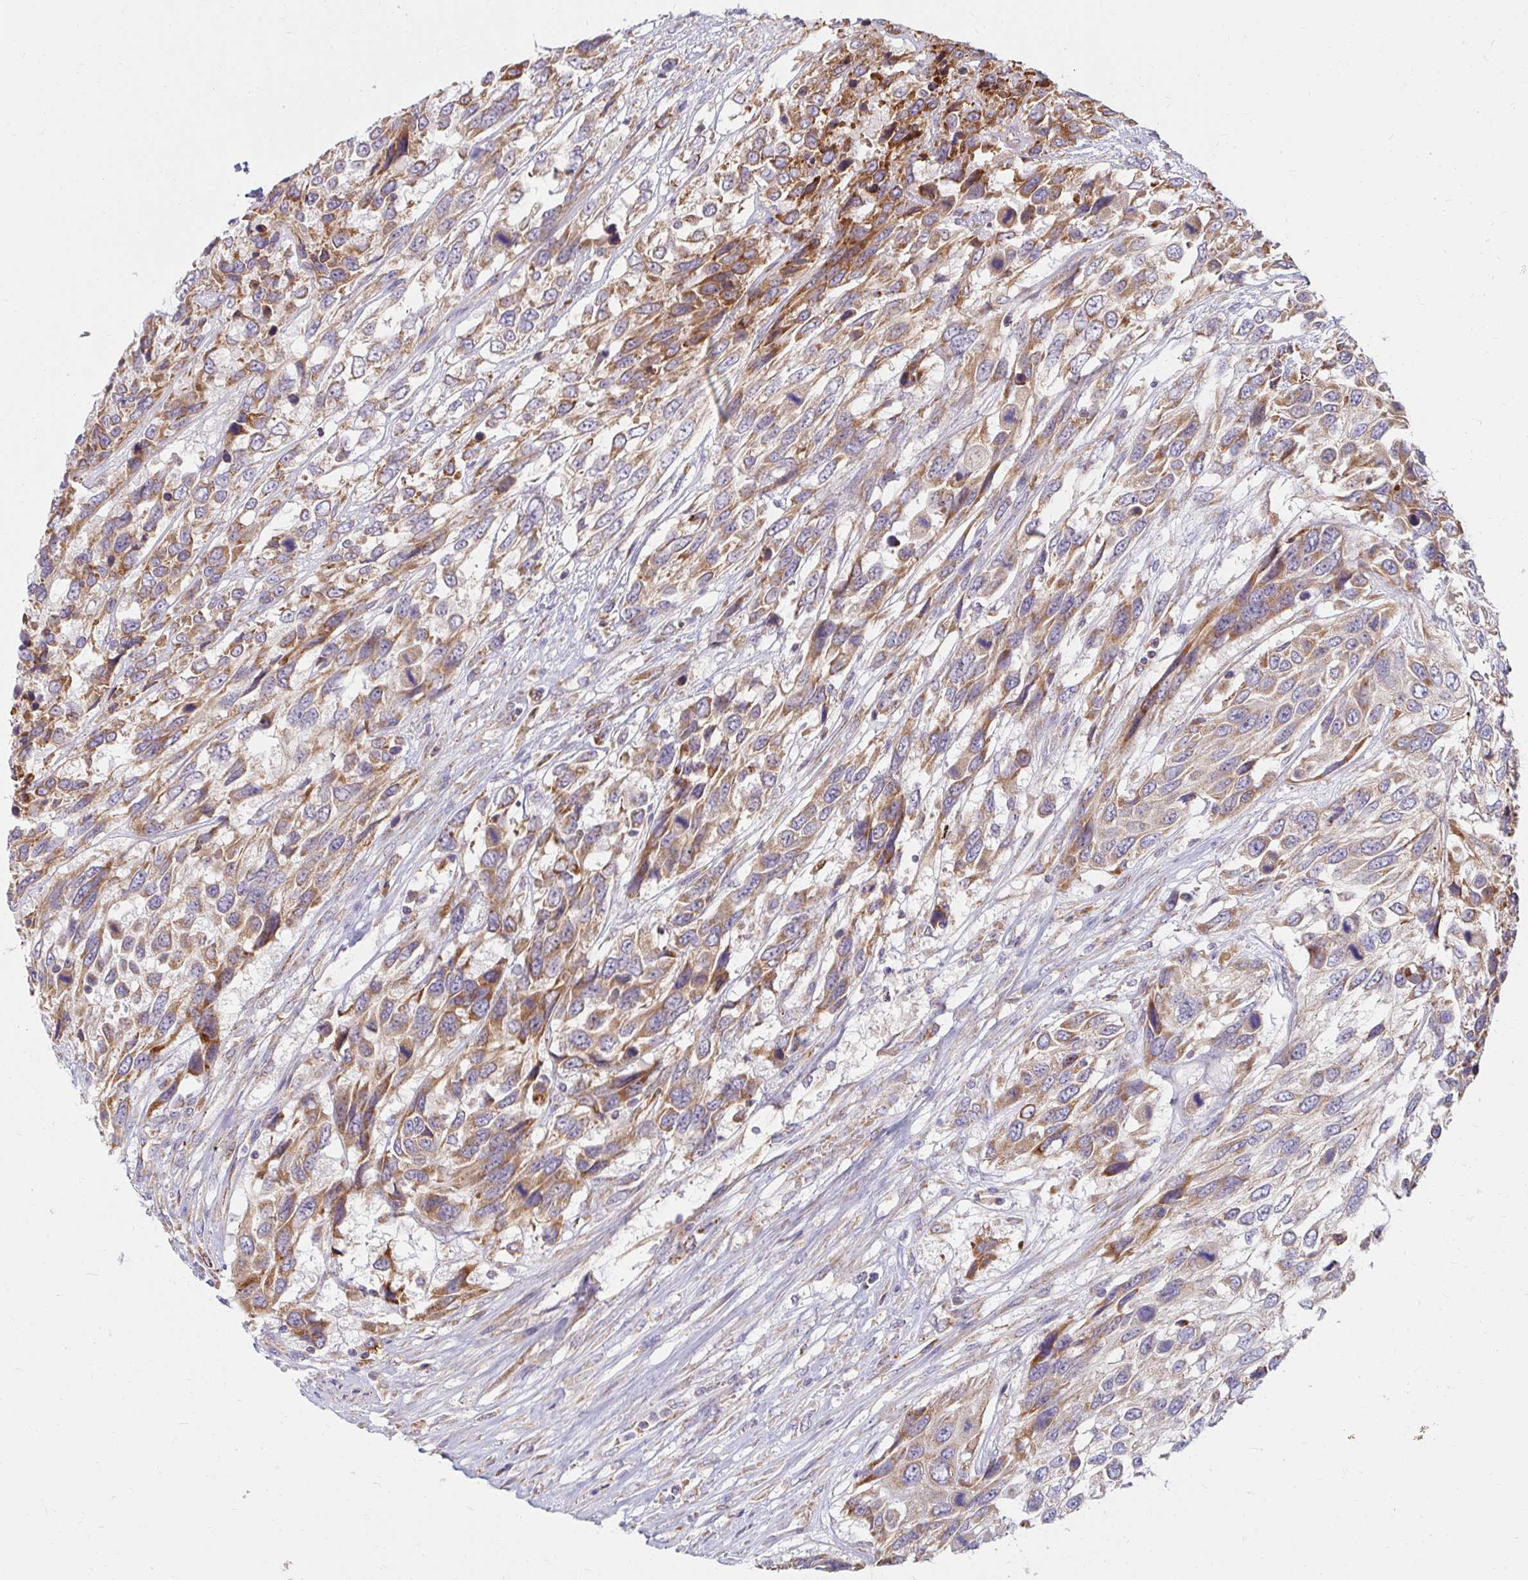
{"staining": {"intensity": "moderate", "quantity": ">75%", "location": "cytoplasmic/membranous"}, "tissue": "urothelial cancer", "cell_type": "Tumor cells", "image_type": "cancer", "snomed": [{"axis": "morphology", "description": "Urothelial carcinoma, High grade"}, {"axis": "topography", "description": "Urinary bladder"}], "caption": "High-power microscopy captured an immunohistochemistry (IHC) histopathology image of urothelial cancer, revealing moderate cytoplasmic/membranous expression in about >75% of tumor cells. Nuclei are stained in blue.", "gene": "SKP2", "patient": {"sex": "female", "age": 70}}